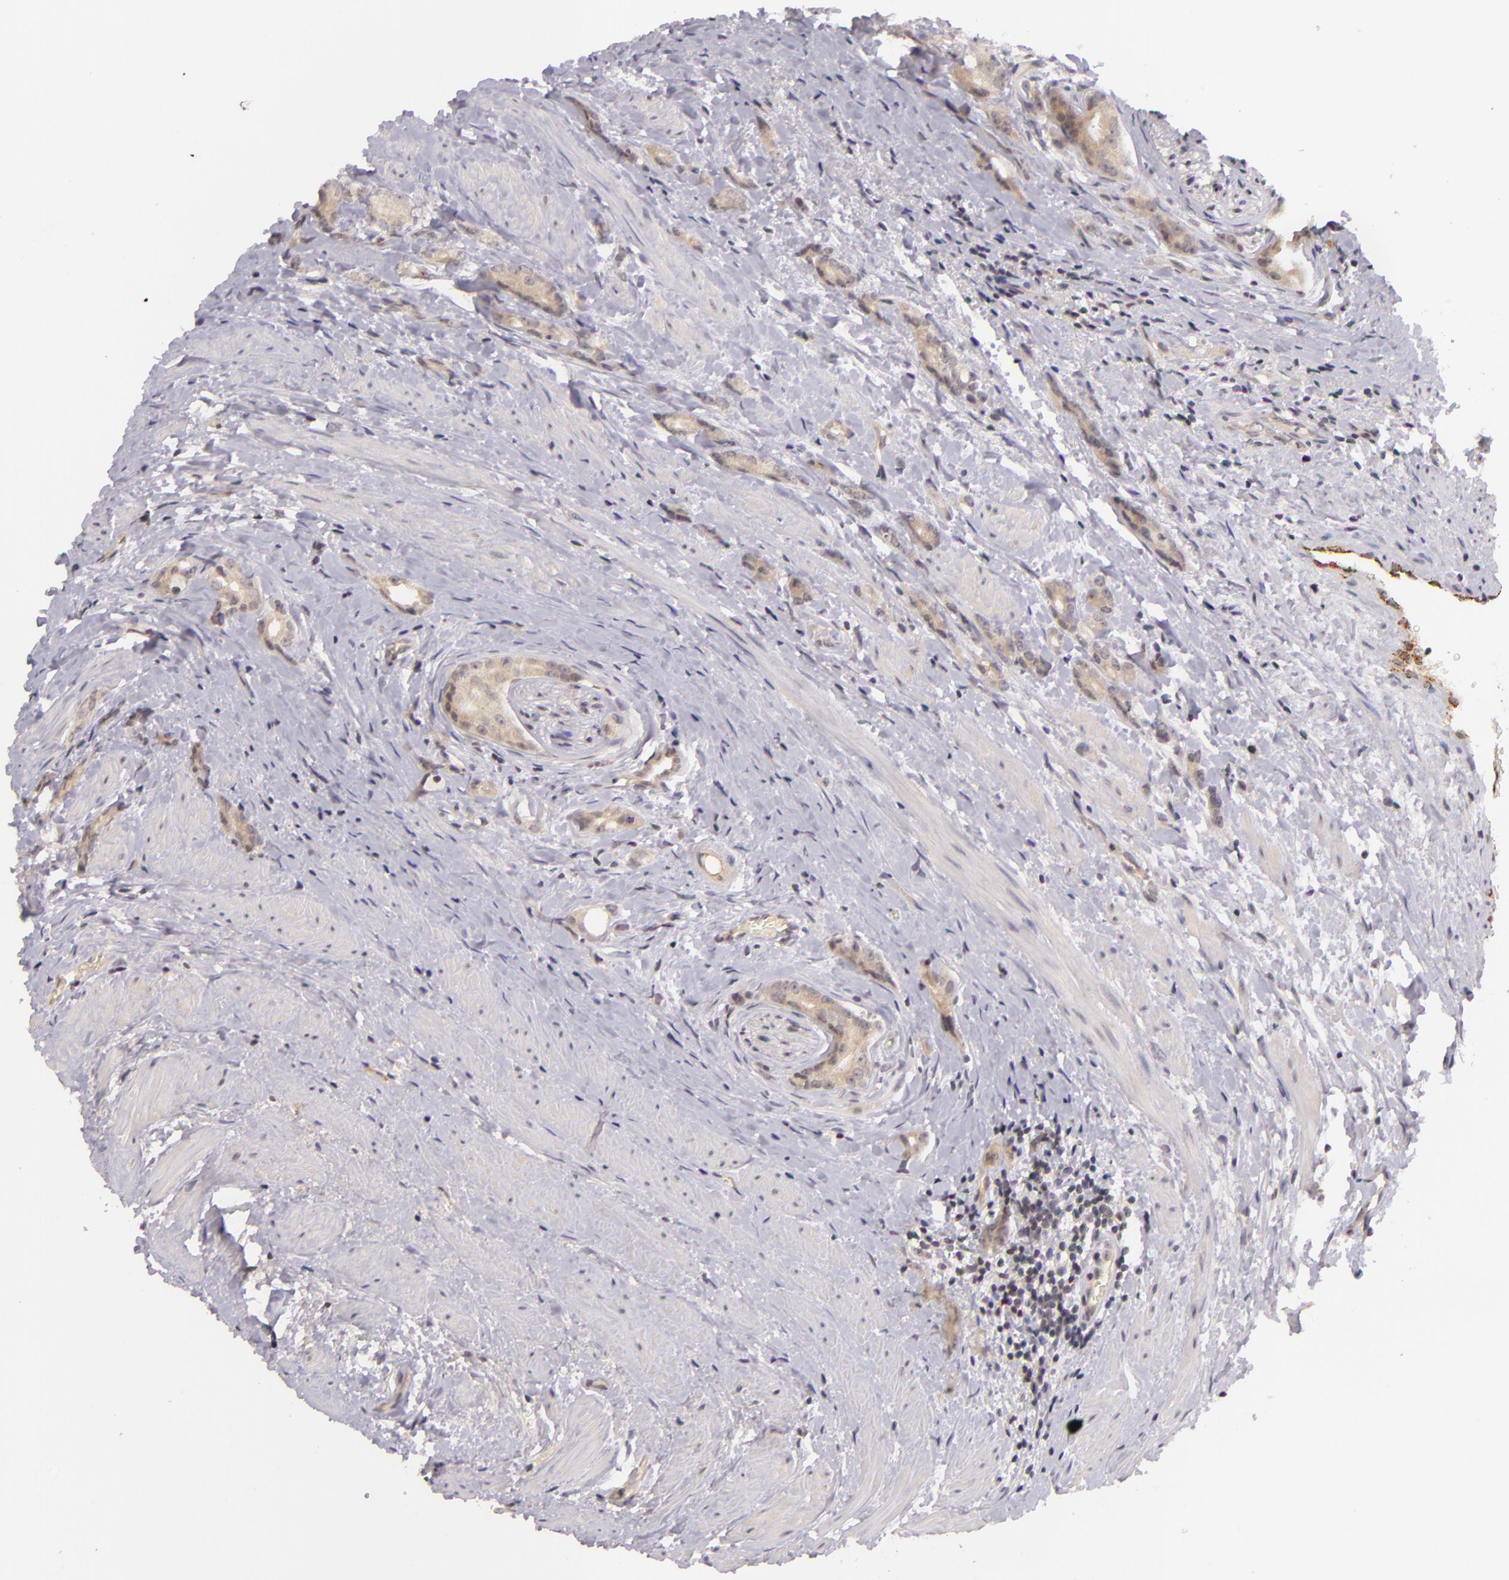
{"staining": {"intensity": "weak", "quantity": ">75%", "location": "cytoplasmic/membranous"}, "tissue": "prostate cancer", "cell_type": "Tumor cells", "image_type": "cancer", "snomed": [{"axis": "morphology", "description": "Adenocarcinoma, Medium grade"}, {"axis": "topography", "description": "Prostate"}], "caption": "This is a photomicrograph of immunohistochemistry staining of prostate medium-grade adenocarcinoma, which shows weak staining in the cytoplasmic/membranous of tumor cells.", "gene": "CASP8", "patient": {"sex": "male", "age": 59}}